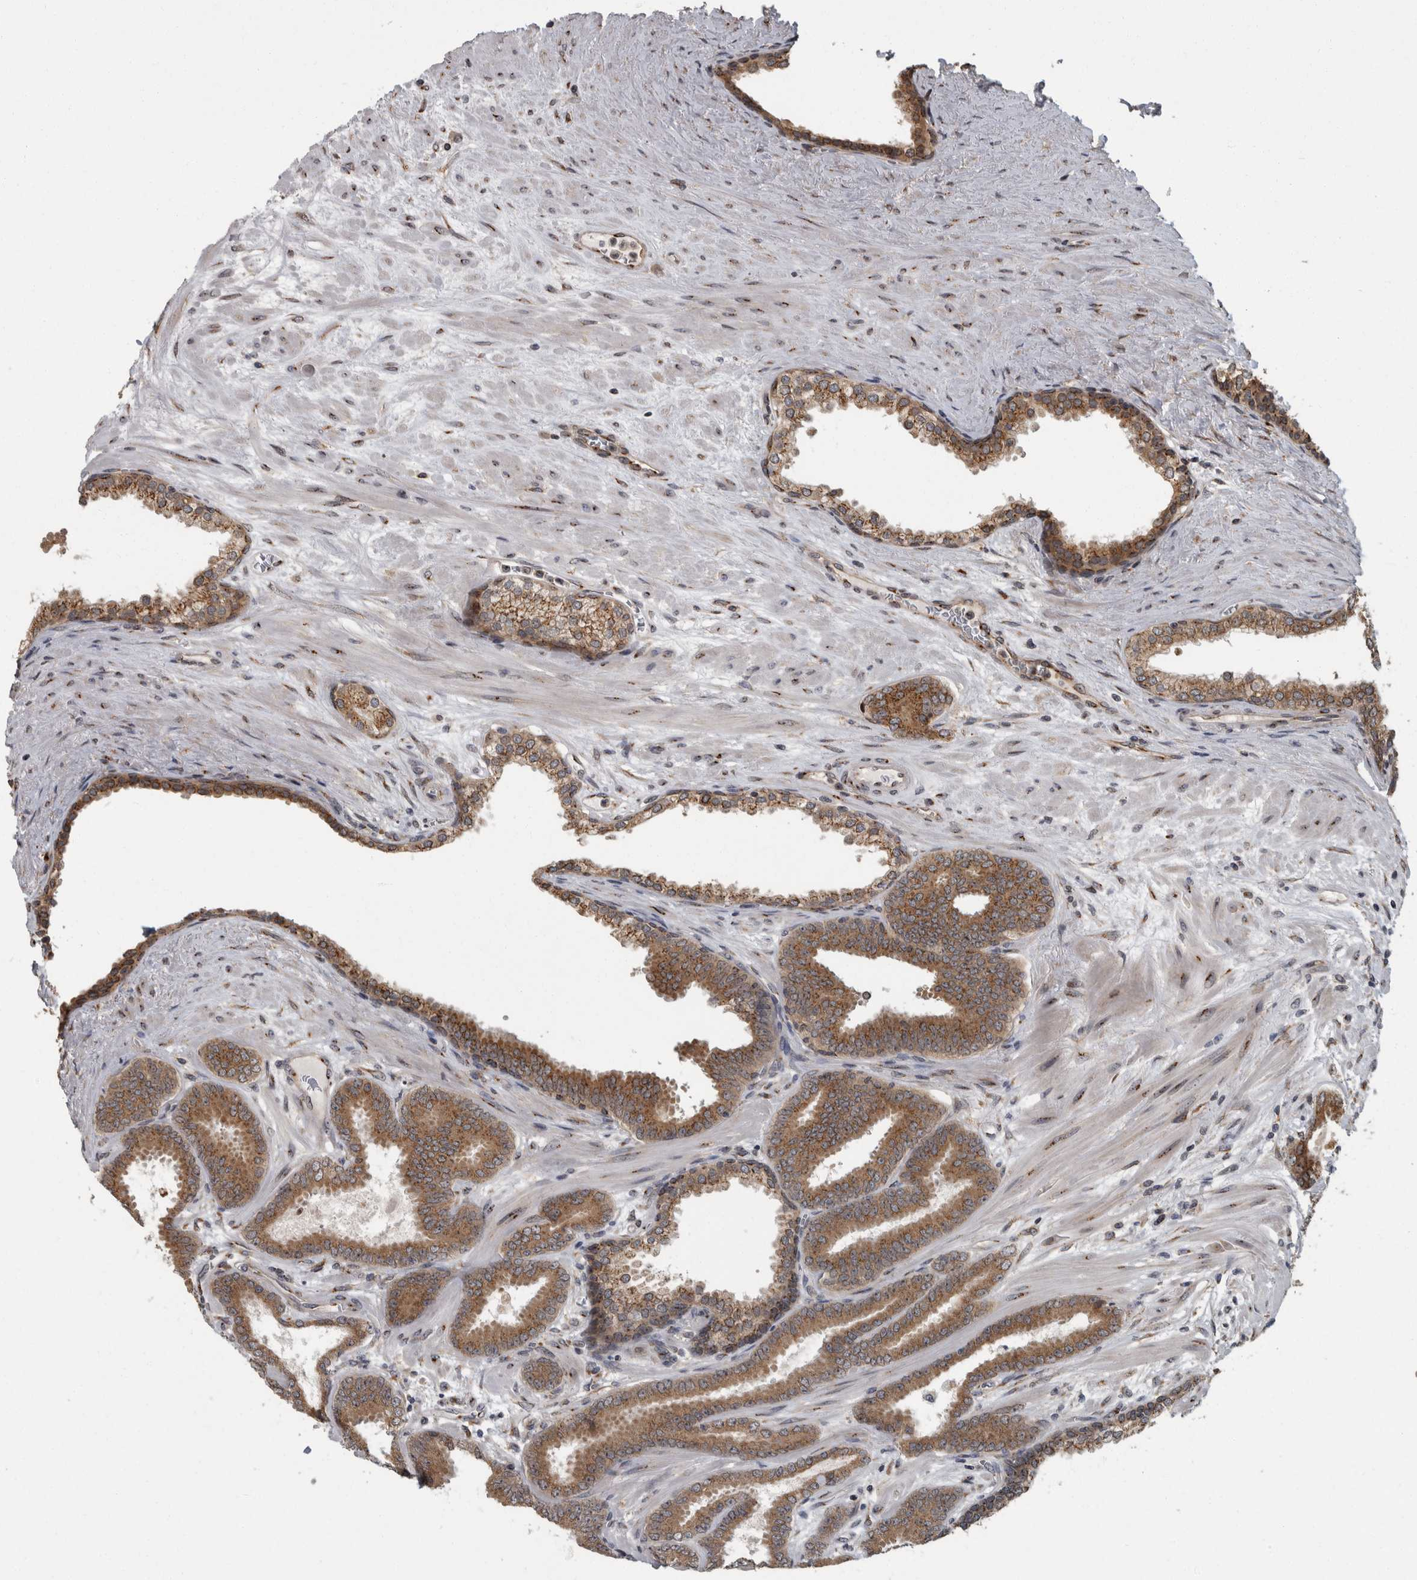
{"staining": {"intensity": "moderate", "quantity": ">75%", "location": "cytoplasmic/membranous"}, "tissue": "prostate cancer", "cell_type": "Tumor cells", "image_type": "cancer", "snomed": [{"axis": "morphology", "description": "Adenocarcinoma, Low grade"}, {"axis": "topography", "description": "Prostate"}], "caption": "Immunohistochemical staining of prostate adenocarcinoma (low-grade) shows medium levels of moderate cytoplasmic/membranous positivity in about >75% of tumor cells.", "gene": "LMAN2L", "patient": {"sex": "male", "age": 62}}